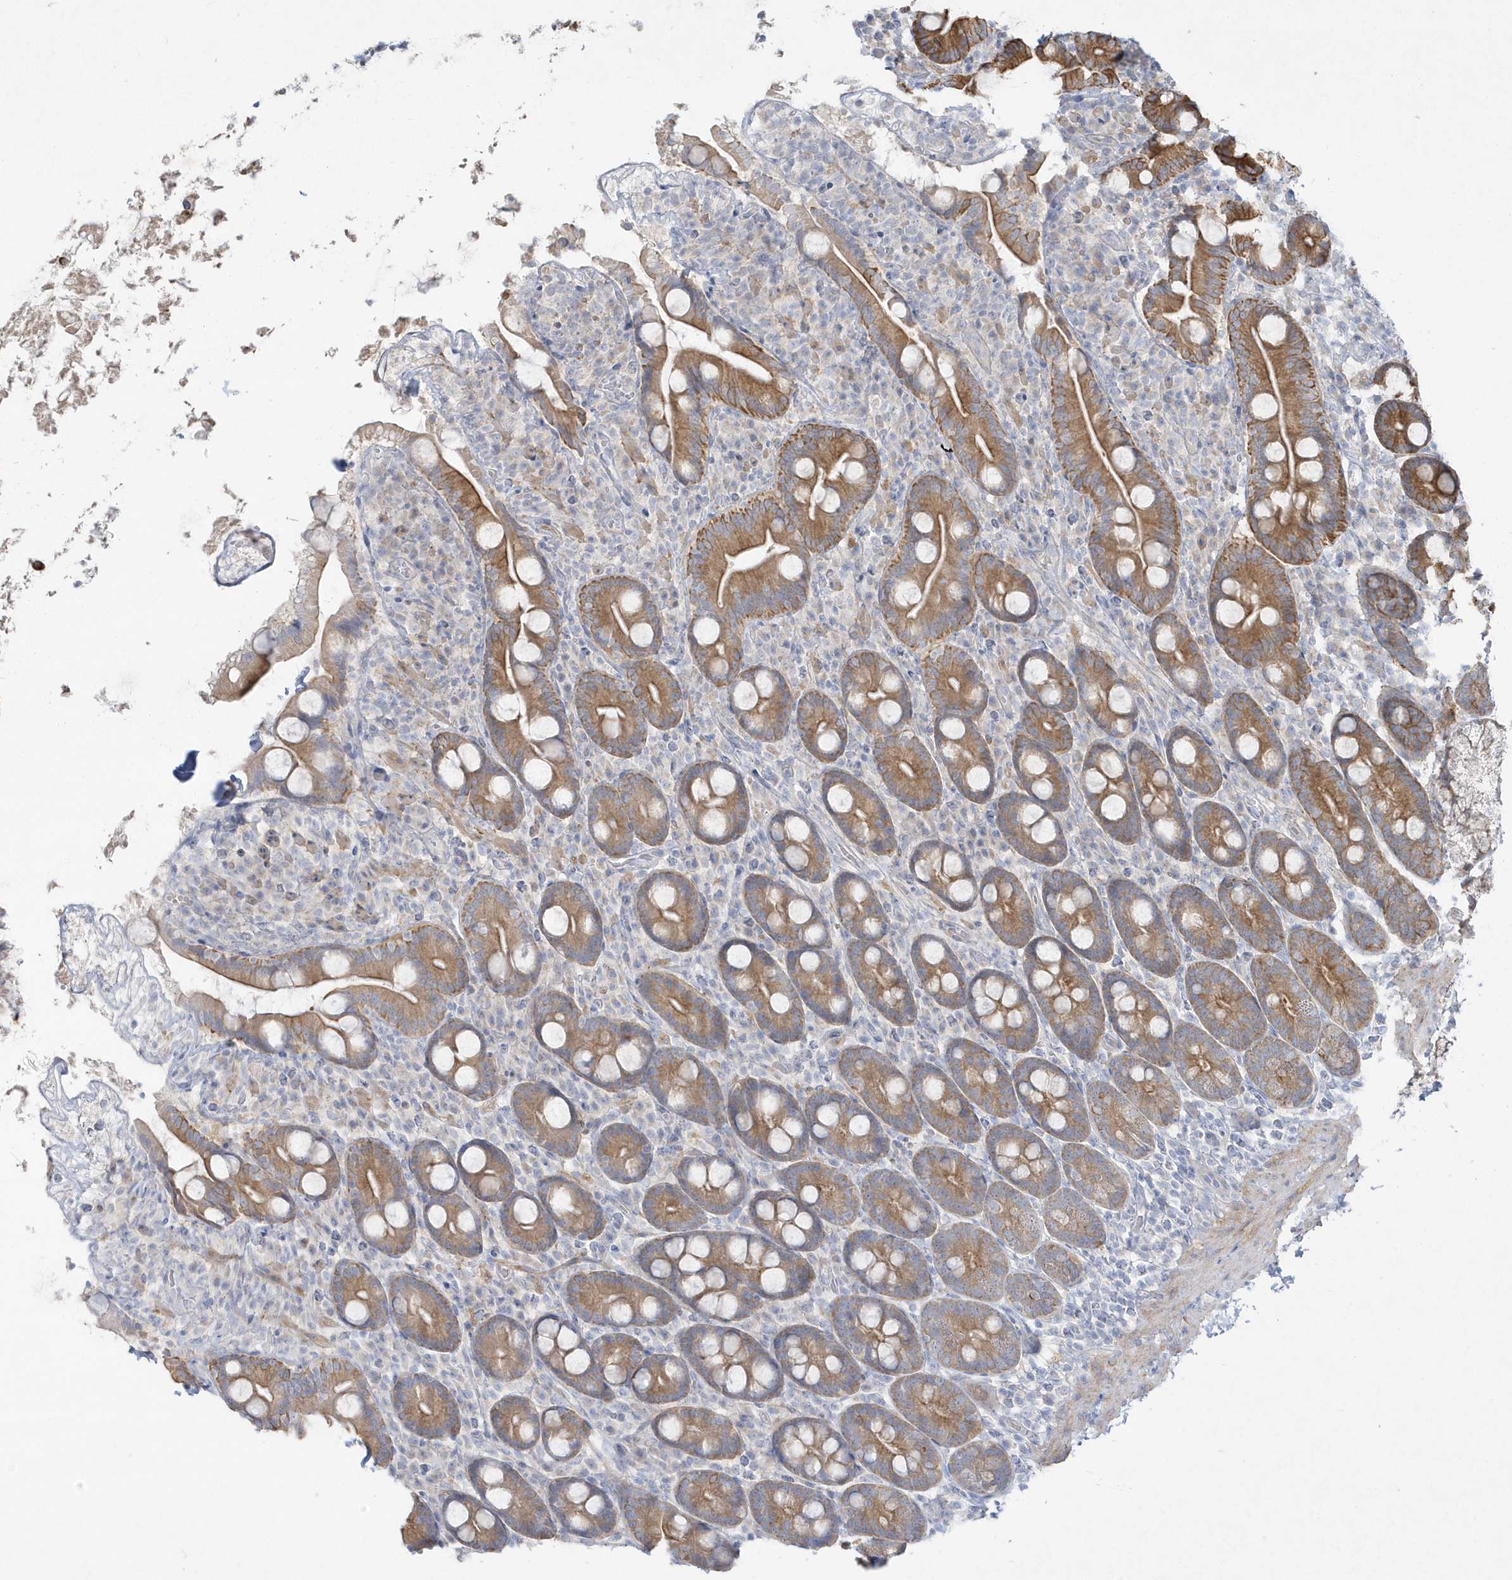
{"staining": {"intensity": "moderate", "quantity": ">75%", "location": "cytoplasmic/membranous"}, "tissue": "duodenum", "cell_type": "Glandular cells", "image_type": "normal", "snomed": [{"axis": "morphology", "description": "Normal tissue, NOS"}, {"axis": "topography", "description": "Duodenum"}], "caption": "A brown stain labels moderate cytoplasmic/membranous staining of a protein in glandular cells of benign duodenum. Using DAB (3,3'-diaminobenzidine) (brown) and hematoxylin (blue) stains, captured at high magnification using brightfield microscopy.", "gene": "LARS1", "patient": {"sex": "male", "age": 35}}